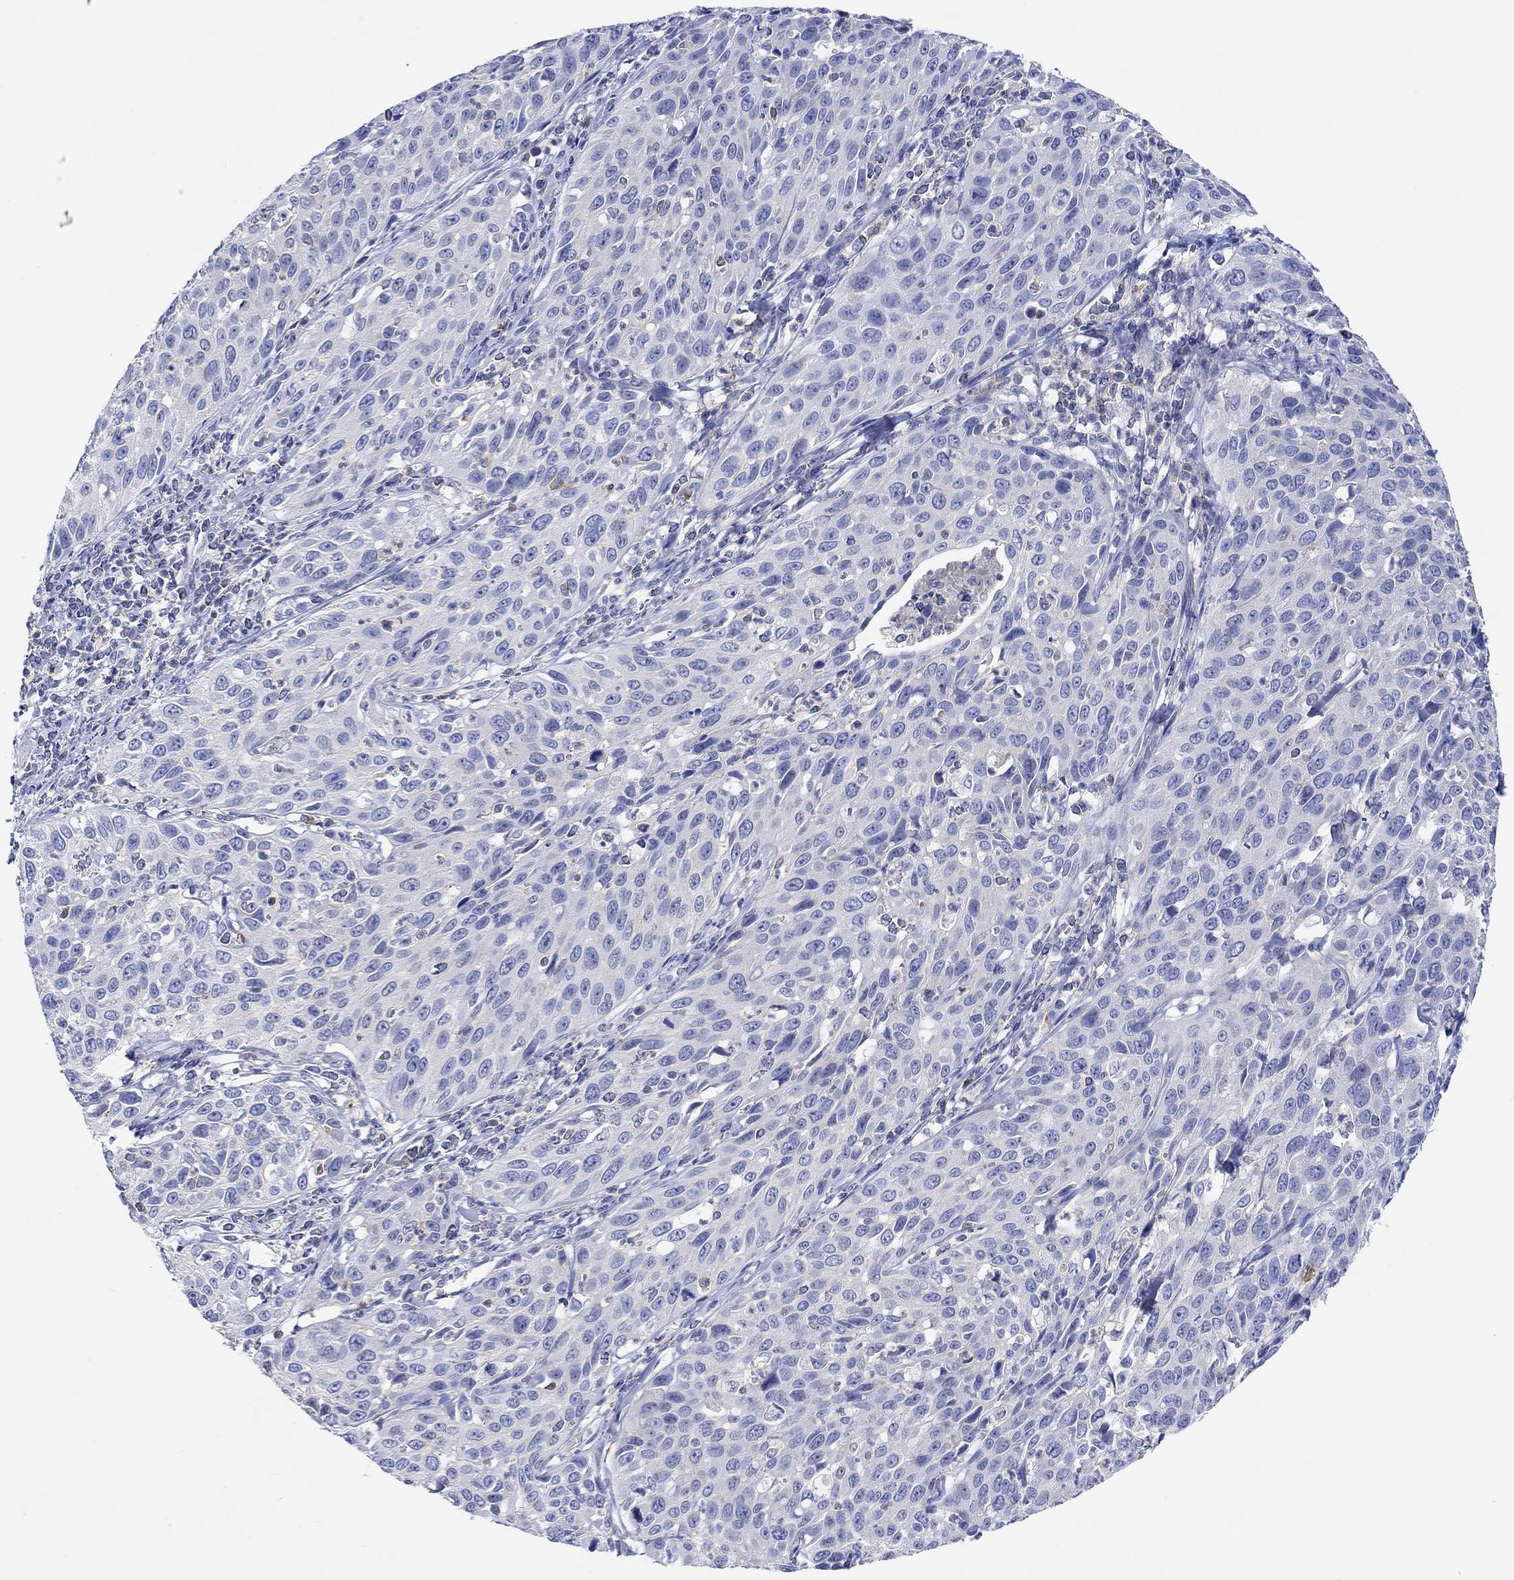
{"staining": {"intensity": "negative", "quantity": "none", "location": "none"}, "tissue": "cervical cancer", "cell_type": "Tumor cells", "image_type": "cancer", "snomed": [{"axis": "morphology", "description": "Squamous cell carcinoma, NOS"}, {"axis": "topography", "description": "Cervix"}], "caption": "Cervical cancer was stained to show a protein in brown. There is no significant staining in tumor cells.", "gene": "GCM1", "patient": {"sex": "female", "age": 26}}